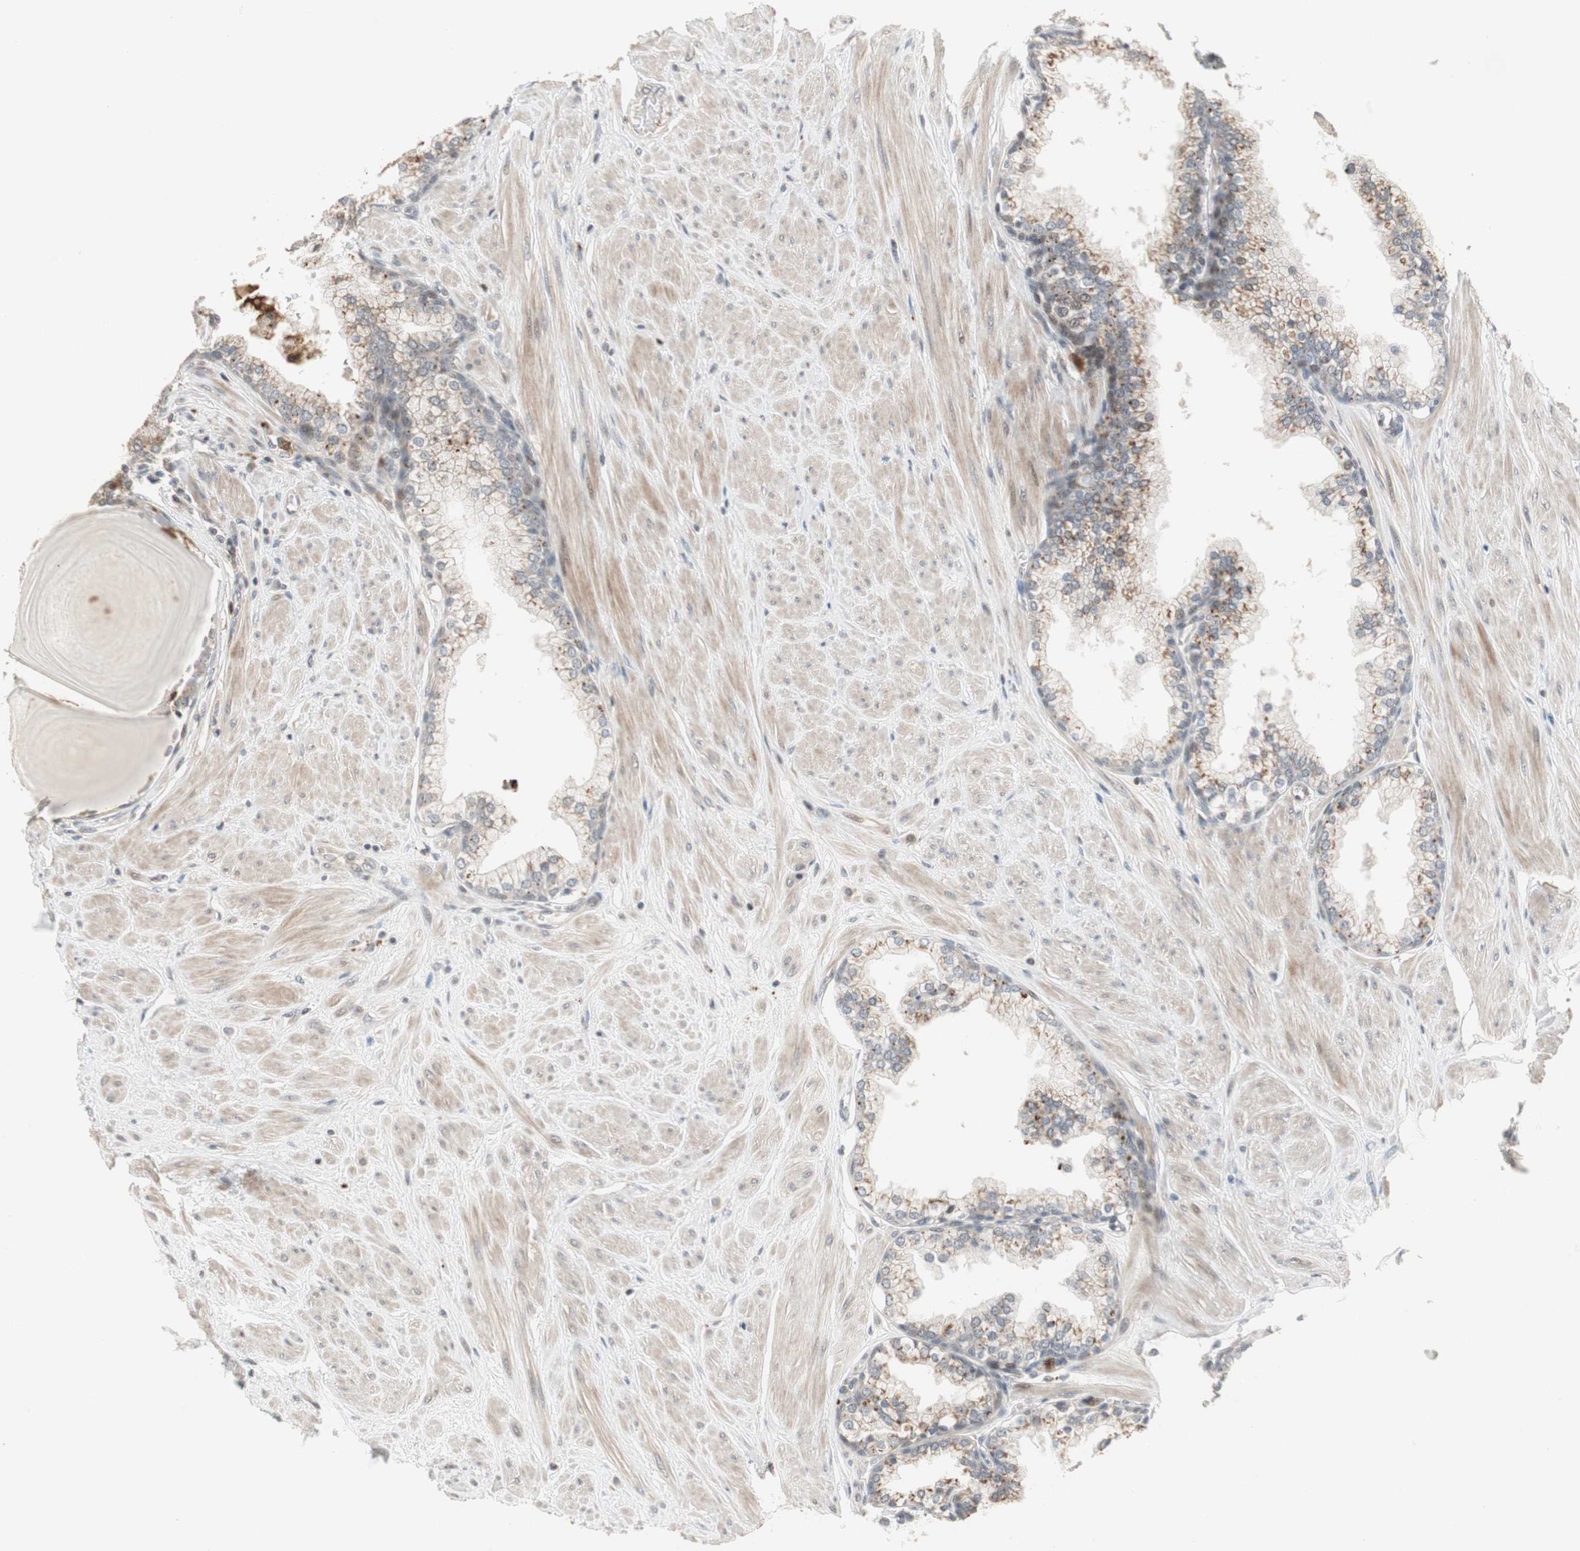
{"staining": {"intensity": "weak", "quantity": "<25%", "location": "cytoplasmic/membranous"}, "tissue": "prostate", "cell_type": "Glandular cells", "image_type": "normal", "snomed": [{"axis": "morphology", "description": "Normal tissue, NOS"}, {"axis": "topography", "description": "Prostate"}], "caption": "This image is of benign prostate stained with IHC to label a protein in brown with the nuclei are counter-stained blue. There is no expression in glandular cells. (DAB IHC with hematoxylin counter stain).", "gene": "SNX4", "patient": {"sex": "male", "age": 51}}